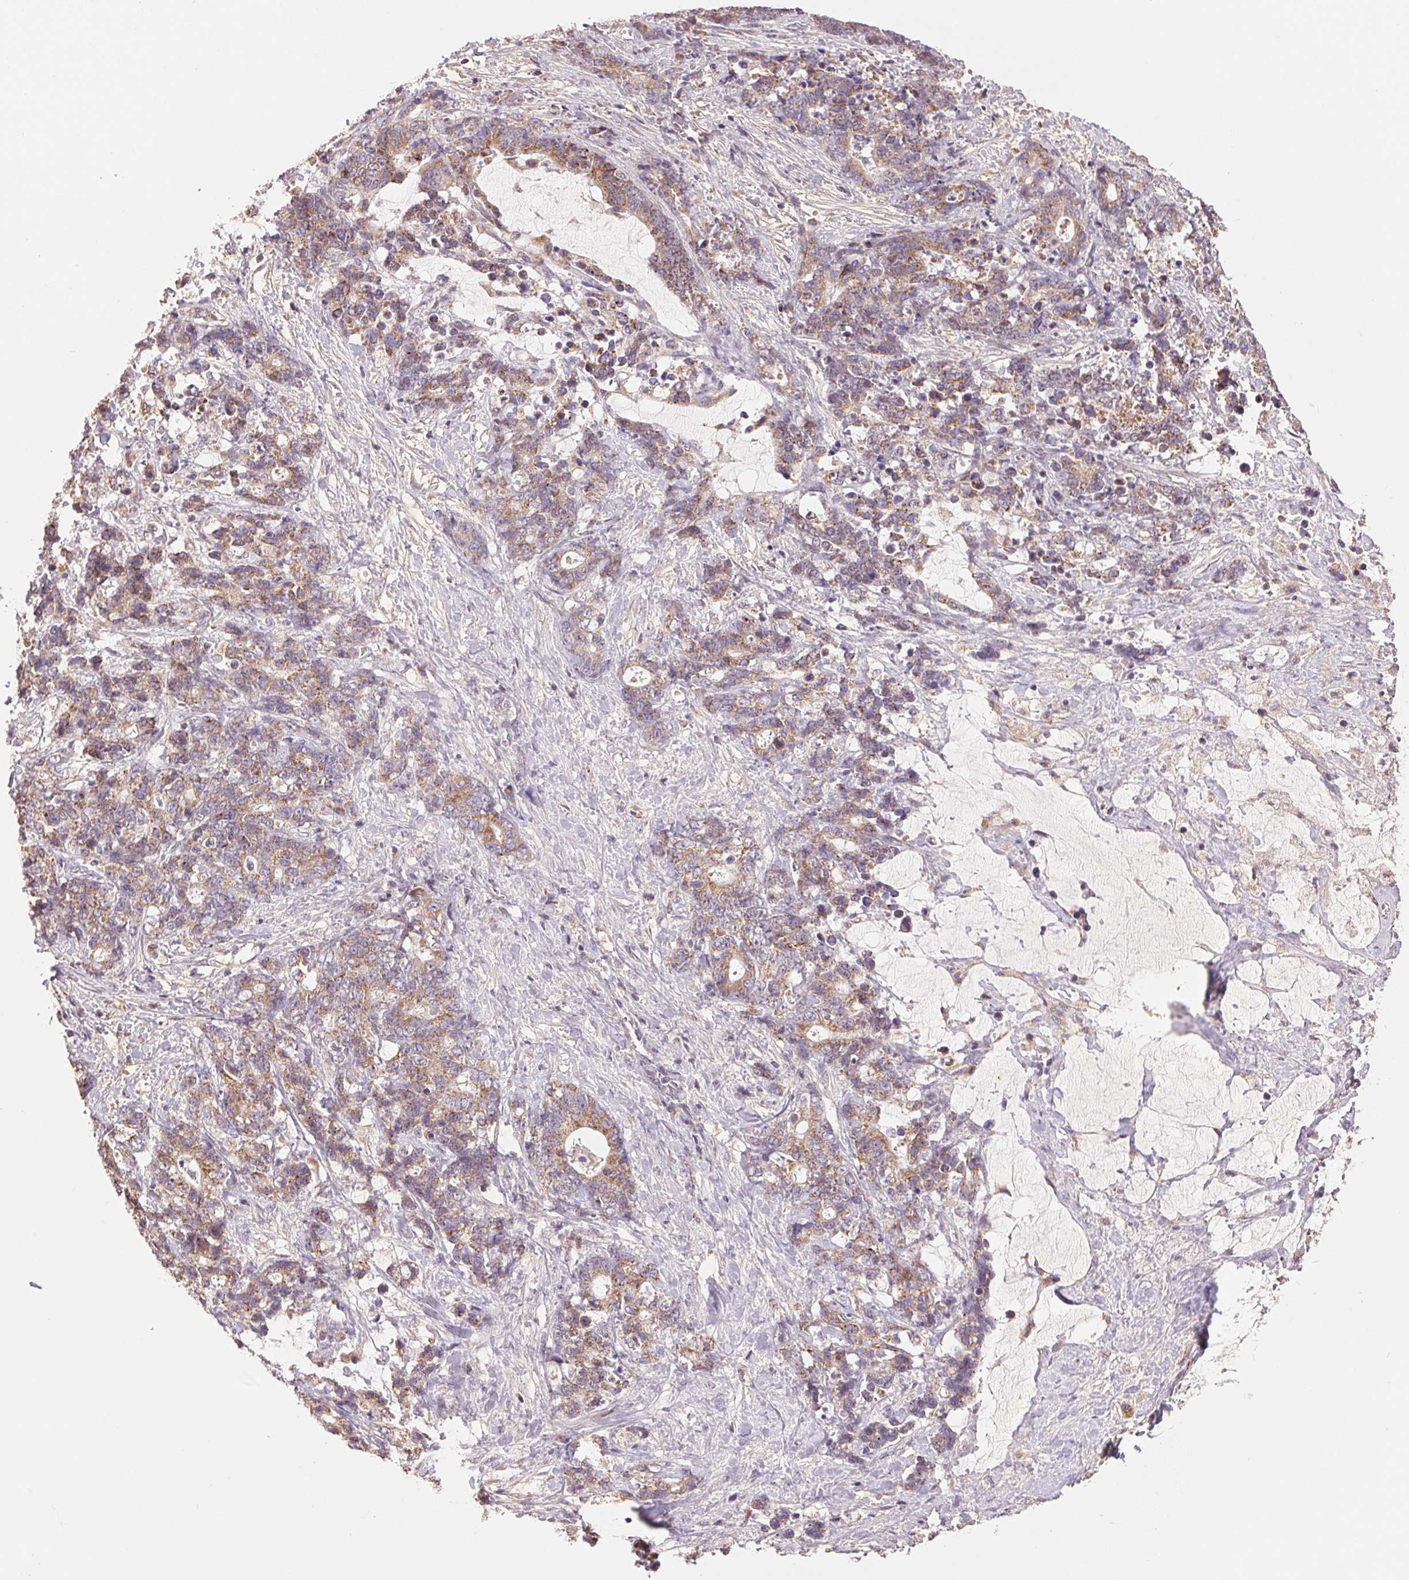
{"staining": {"intensity": "moderate", "quantity": ">75%", "location": "cytoplasmic/membranous"}, "tissue": "stomach cancer", "cell_type": "Tumor cells", "image_type": "cancer", "snomed": [{"axis": "morphology", "description": "Normal tissue, NOS"}, {"axis": "morphology", "description": "Adenocarcinoma, NOS"}, {"axis": "topography", "description": "Stomach"}], "caption": "Immunohistochemistry (IHC) micrograph of human adenocarcinoma (stomach) stained for a protein (brown), which reveals medium levels of moderate cytoplasmic/membranous positivity in approximately >75% of tumor cells.", "gene": "DGUOK", "patient": {"sex": "female", "age": 64}}